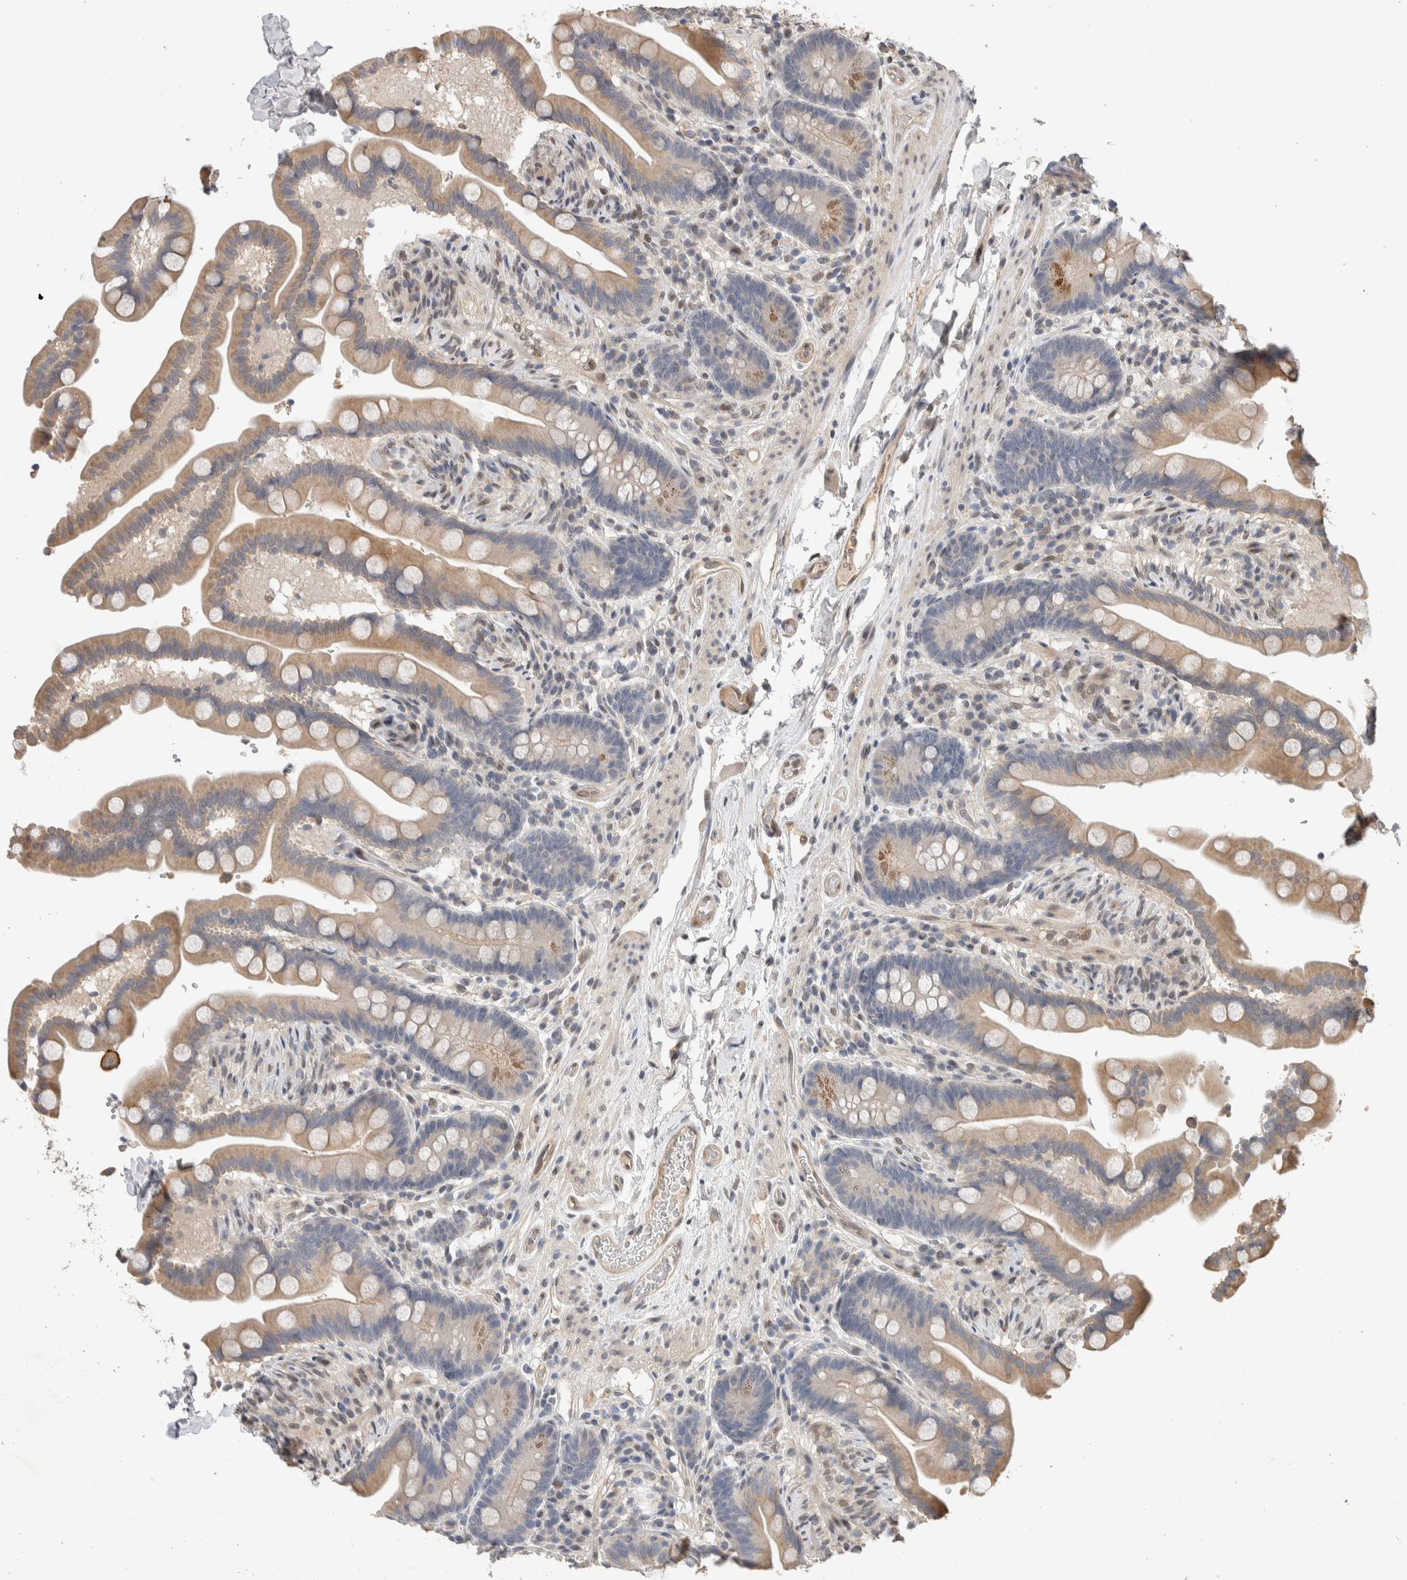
{"staining": {"intensity": "weak", "quantity": ">75%", "location": "cytoplasmic/membranous,nuclear"}, "tissue": "colon", "cell_type": "Endothelial cells", "image_type": "normal", "snomed": [{"axis": "morphology", "description": "Normal tissue, NOS"}, {"axis": "topography", "description": "Smooth muscle"}, {"axis": "topography", "description": "Colon"}], "caption": "Weak cytoplasmic/membranous,nuclear positivity for a protein is present in about >75% of endothelial cells of benign colon using immunohistochemistry.", "gene": "CYSRT1", "patient": {"sex": "male", "age": 73}}